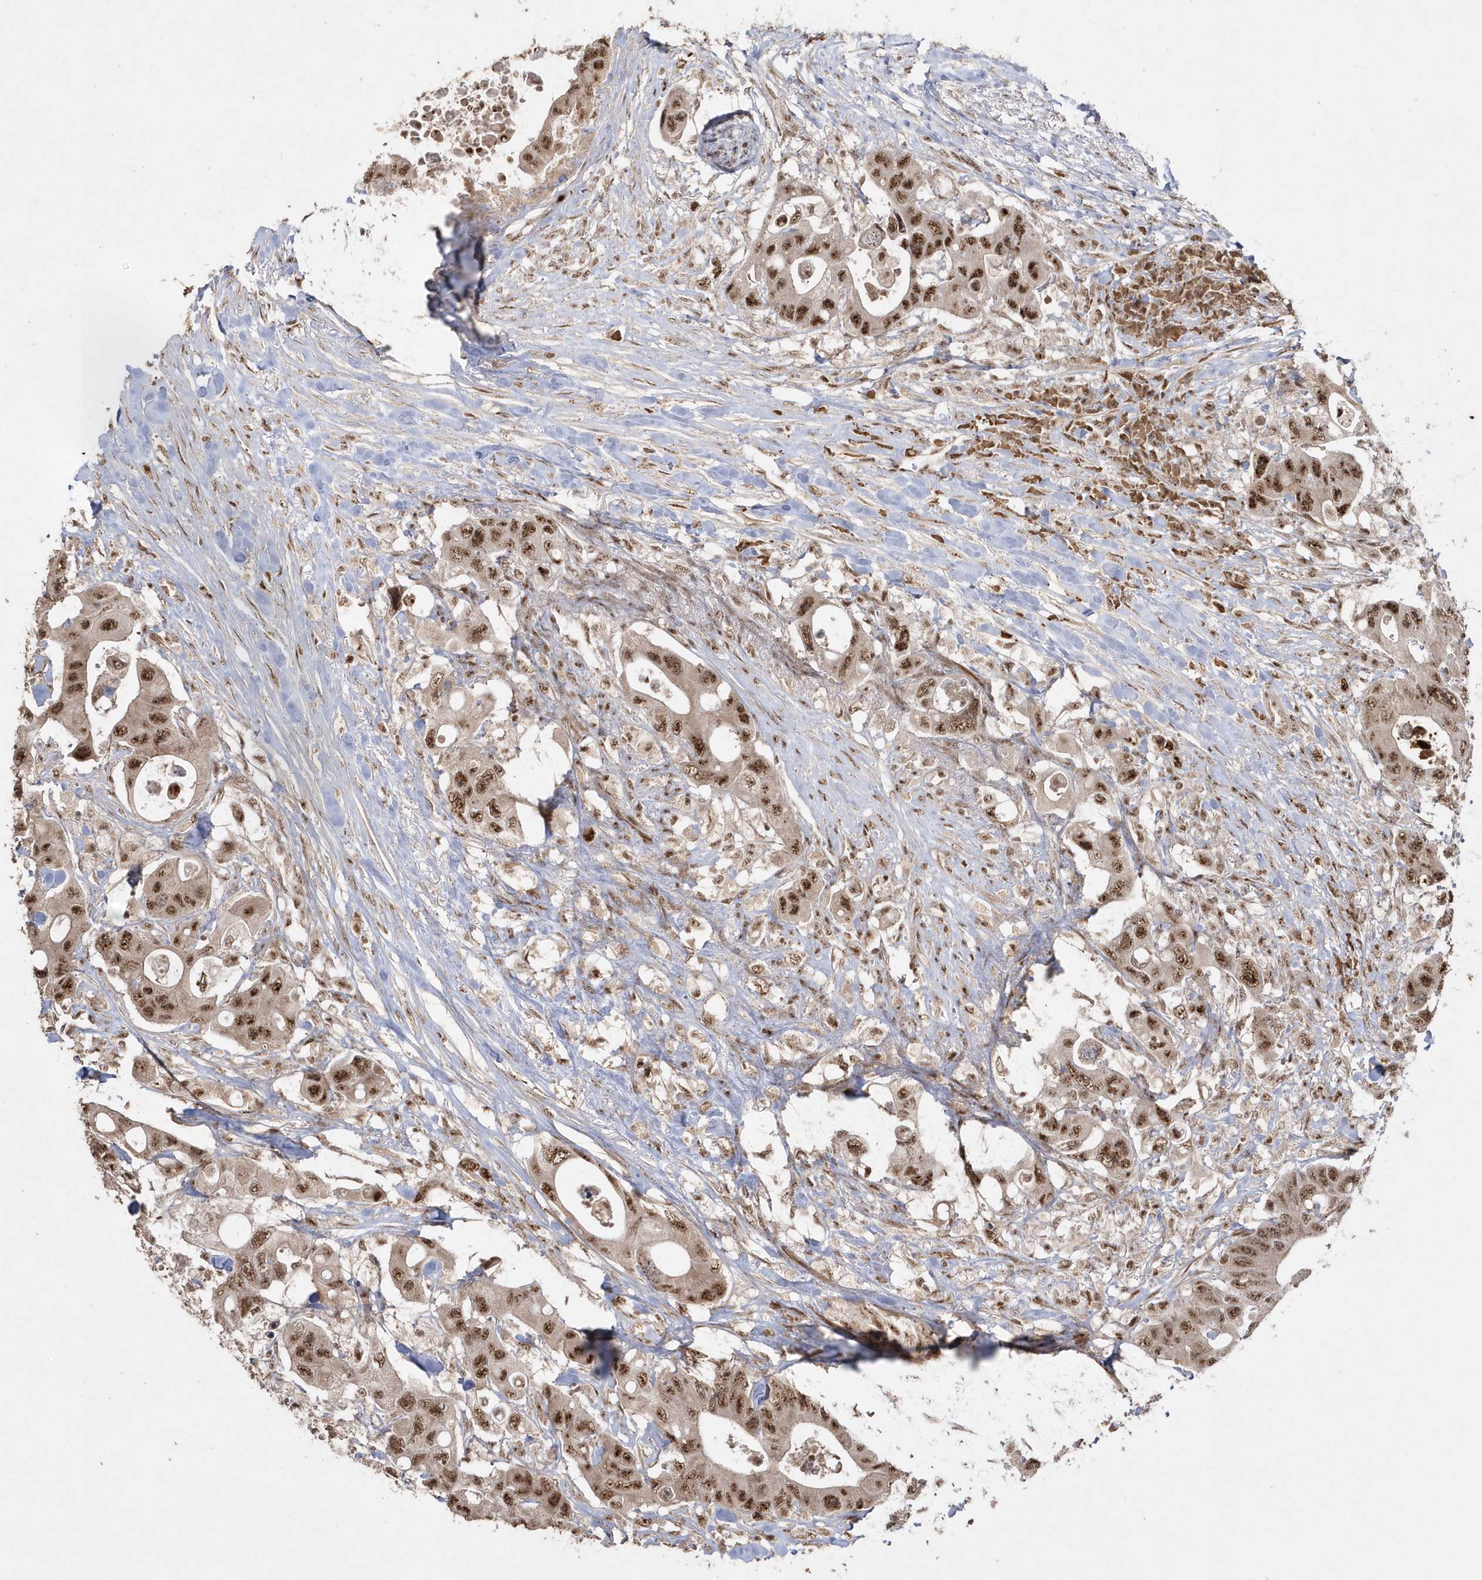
{"staining": {"intensity": "strong", "quantity": ">75%", "location": "nuclear"}, "tissue": "colorectal cancer", "cell_type": "Tumor cells", "image_type": "cancer", "snomed": [{"axis": "morphology", "description": "Adenocarcinoma, NOS"}, {"axis": "topography", "description": "Colon"}], "caption": "IHC of human adenocarcinoma (colorectal) shows high levels of strong nuclear staining in about >75% of tumor cells.", "gene": "POLR3B", "patient": {"sex": "female", "age": 46}}